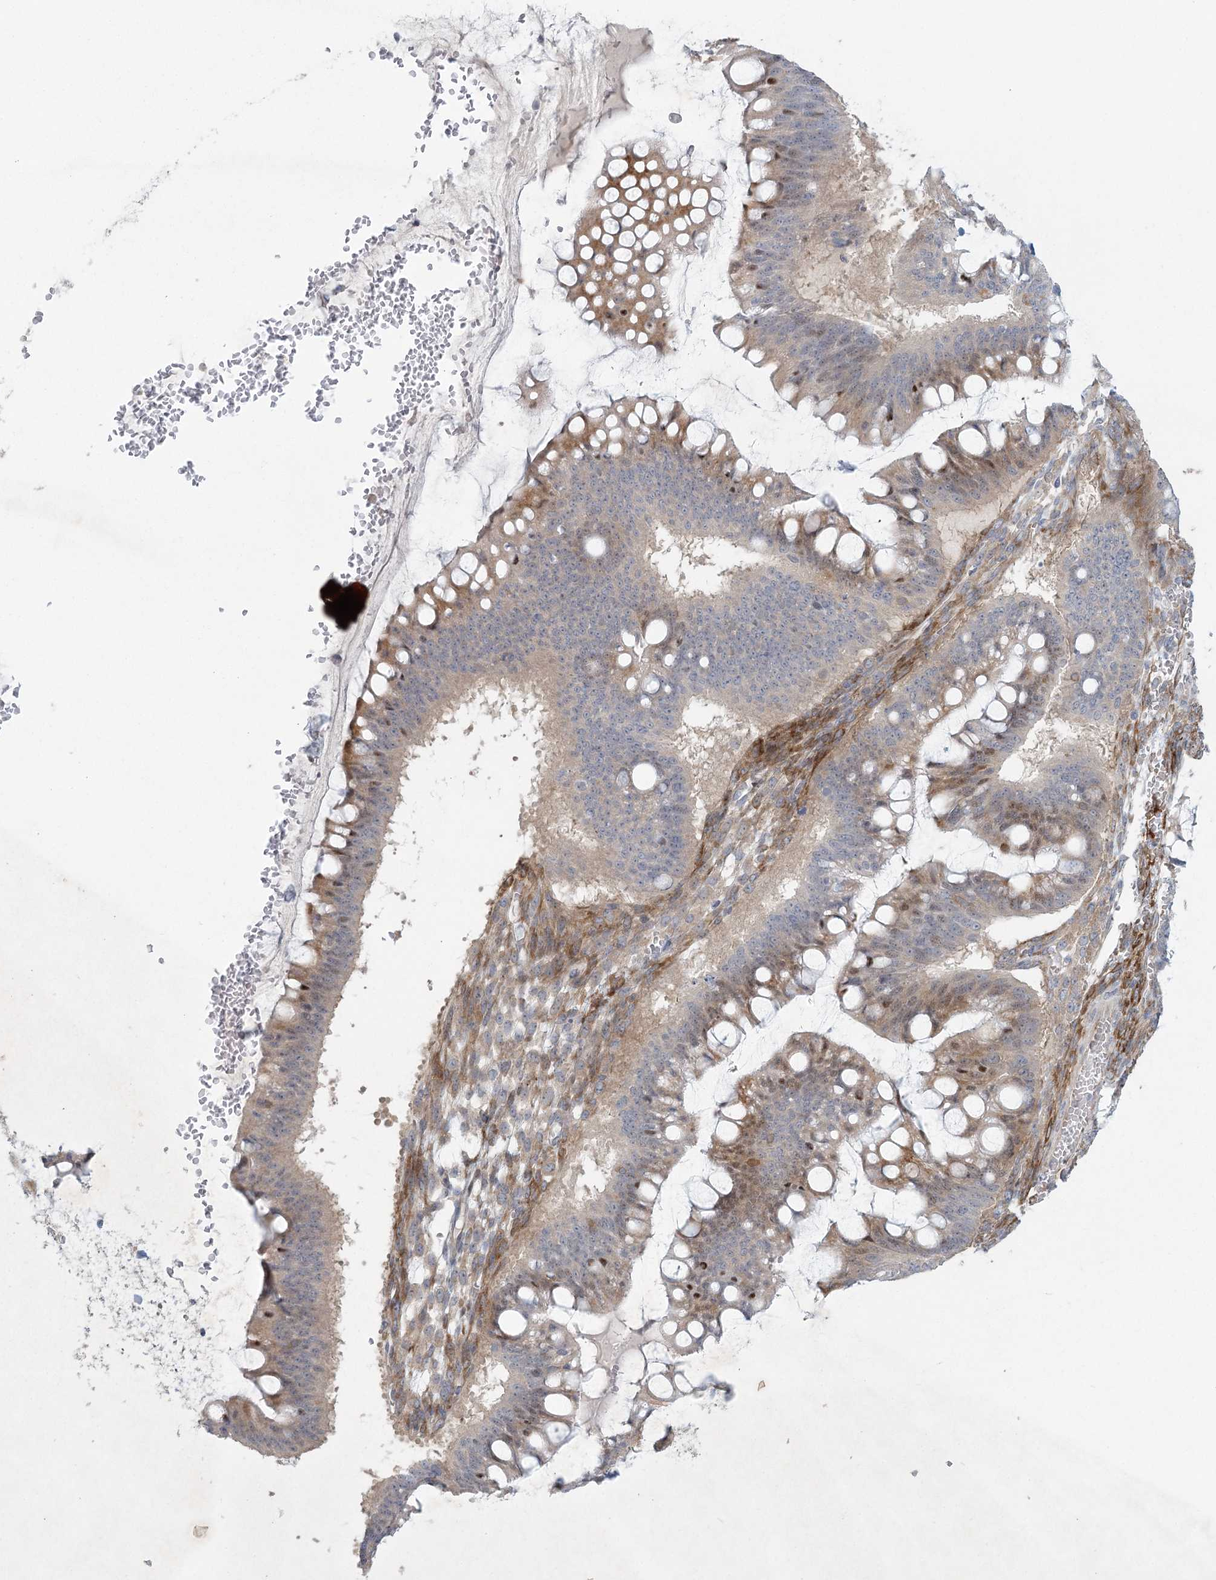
{"staining": {"intensity": "moderate", "quantity": "25%-75%", "location": "cytoplasmic/membranous,nuclear"}, "tissue": "ovarian cancer", "cell_type": "Tumor cells", "image_type": "cancer", "snomed": [{"axis": "morphology", "description": "Cystadenocarcinoma, mucinous, NOS"}, {"axis": "topography", "description": "Ovary"}], "caption": "The micrograph reveals staining of ovarian mucinous cystadenocarcinoma, revealing moderate cytoplasmic/membranous and nuclear protein positivity (brown color) within tumor cells.", "gene": "FAM110C", "patient": {"sex": "female", "age": 73}}